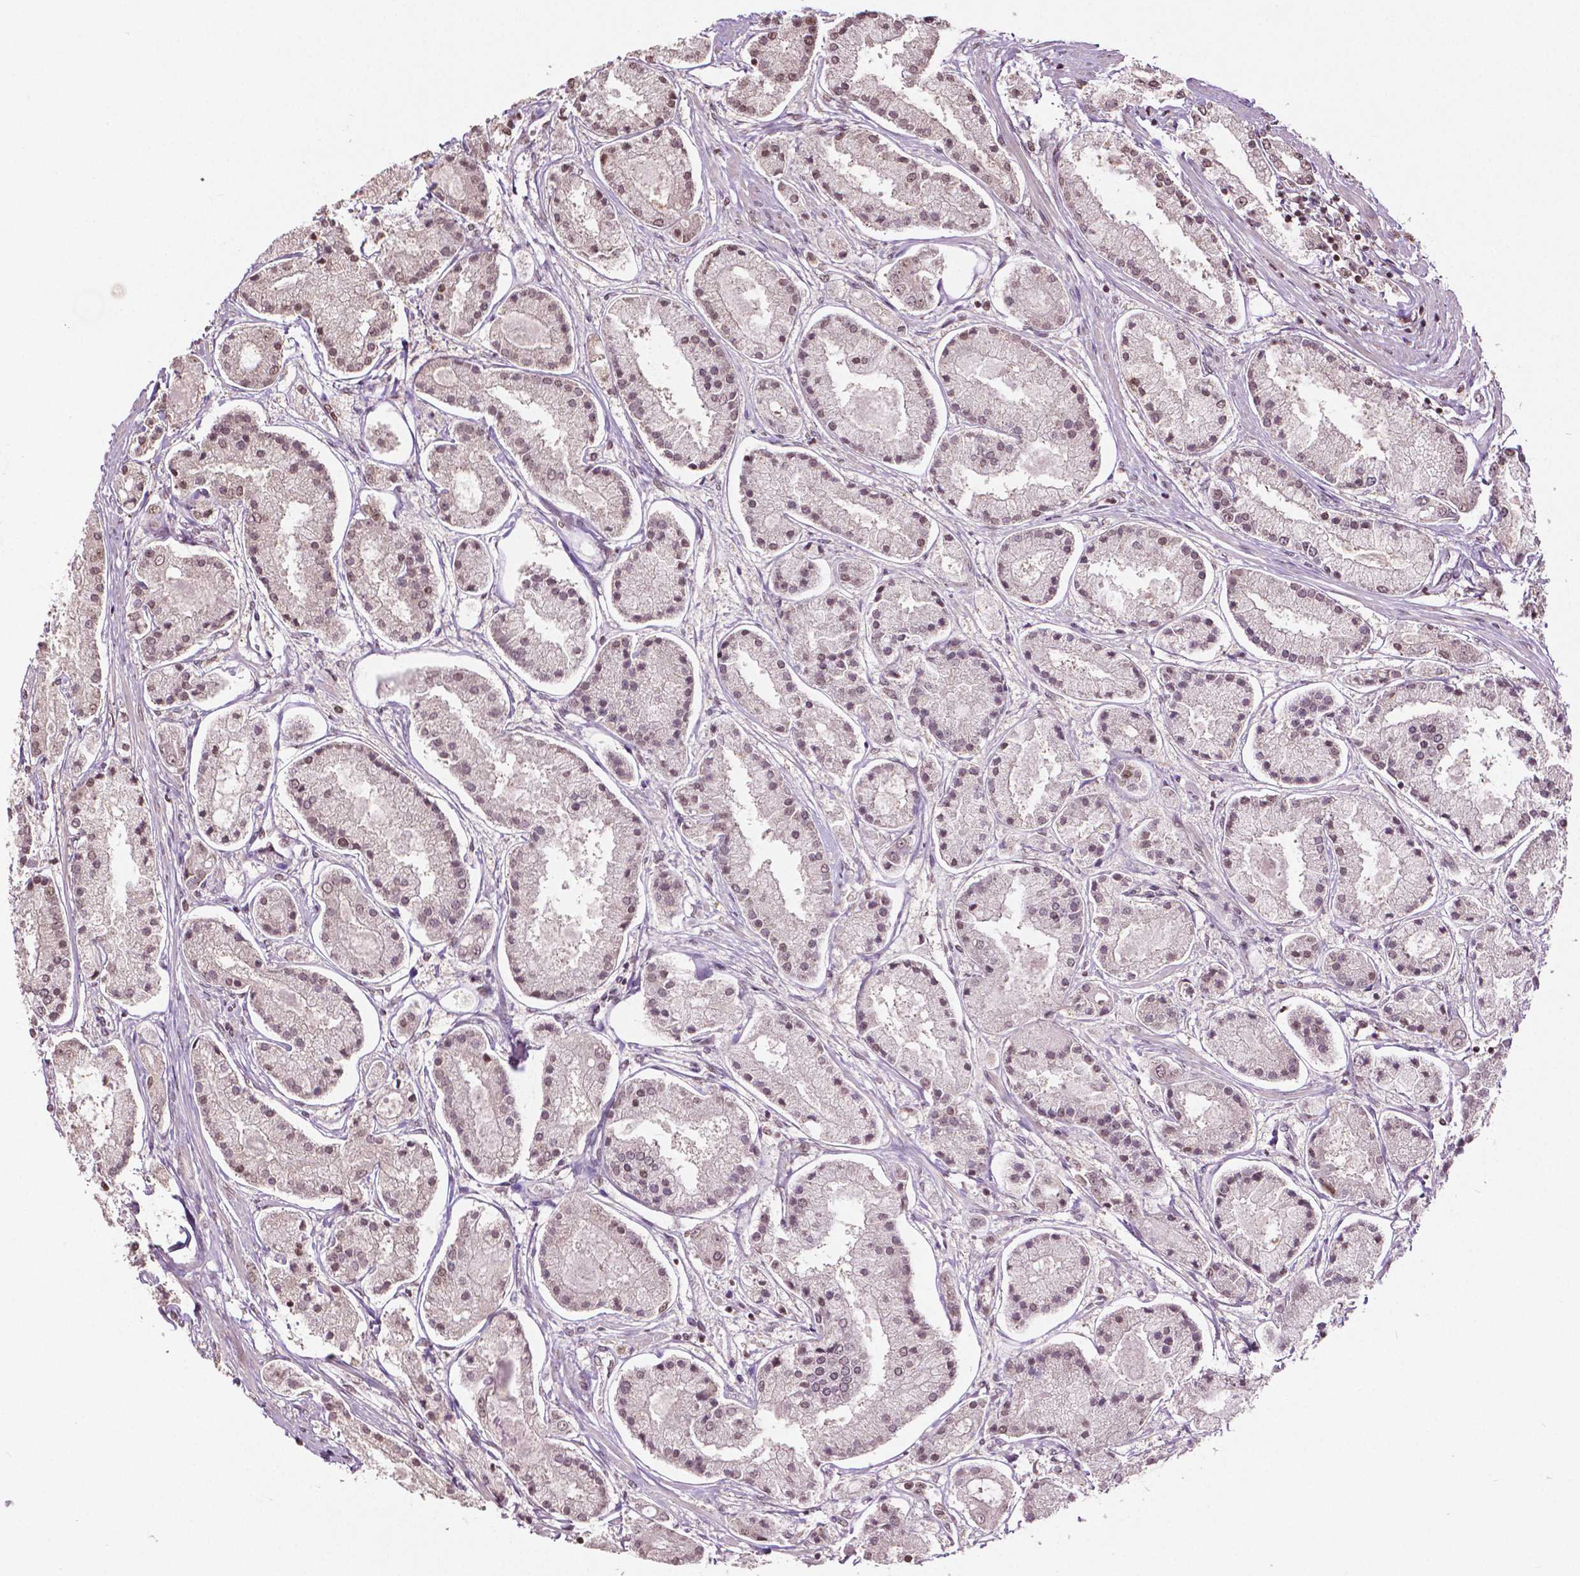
{"staining": {"intensity": "moderate", "quantity": "25%-75%", "location": "nuclear"}, "tissue": "prostate cancer", "cell_type": "Tumor cells", "image_type": "cancer", "snomed": [{"axis": "morphology", "description": "Adenocarcinoma, High grade"}, {"axis": "topography", "description": "Prostate"}], "caption": "This micrograph displays prostate cancer stained with immunohistochemistry (IHC) to label a protein in brown. The nuclear of tumor cells show moderate positivity for the protein. Nuclei are counter-stained blue.", "gene": "DEK", "patient": {"sex": "male", "age": 67}}